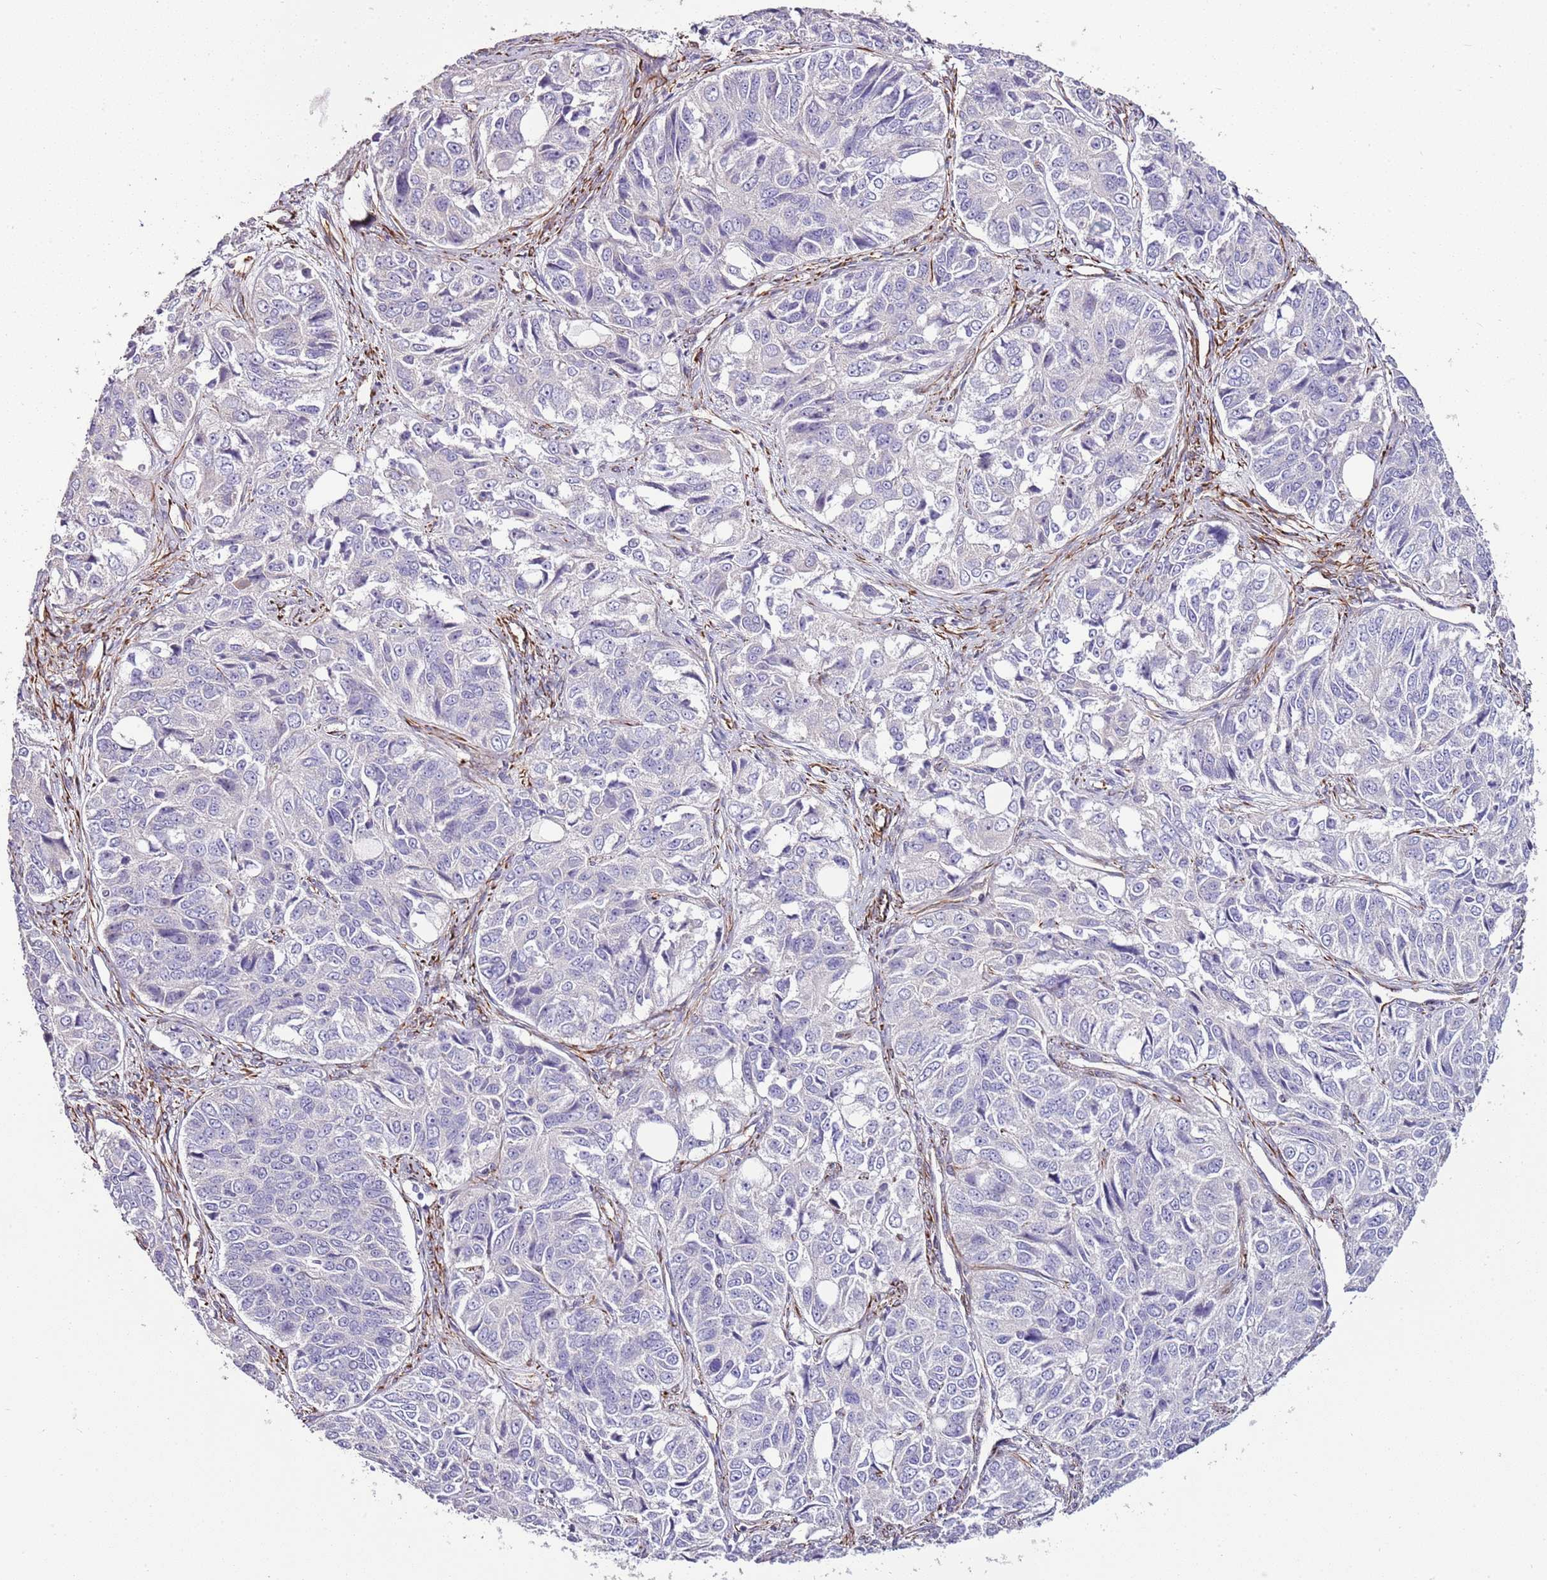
{"staining": {"intensity": "negative", "quantity": "none", "location": "none"}, "tissue": "ovarian cancer", "cell_type": "Tumor cells", "image_type": "cancer", "snomed": [{"axis": "morphology", "description": "Carcinoma, endometroid"}, {"axis": "topography", "description": "Ovary"}], "caption": "Immunohistochemical staining of ovarian cancer (endometroid carcinoma) shows no significant expression in tumor cells.", "gene": "ZNF786", "patient": {"sex": "female", "age": 51}}